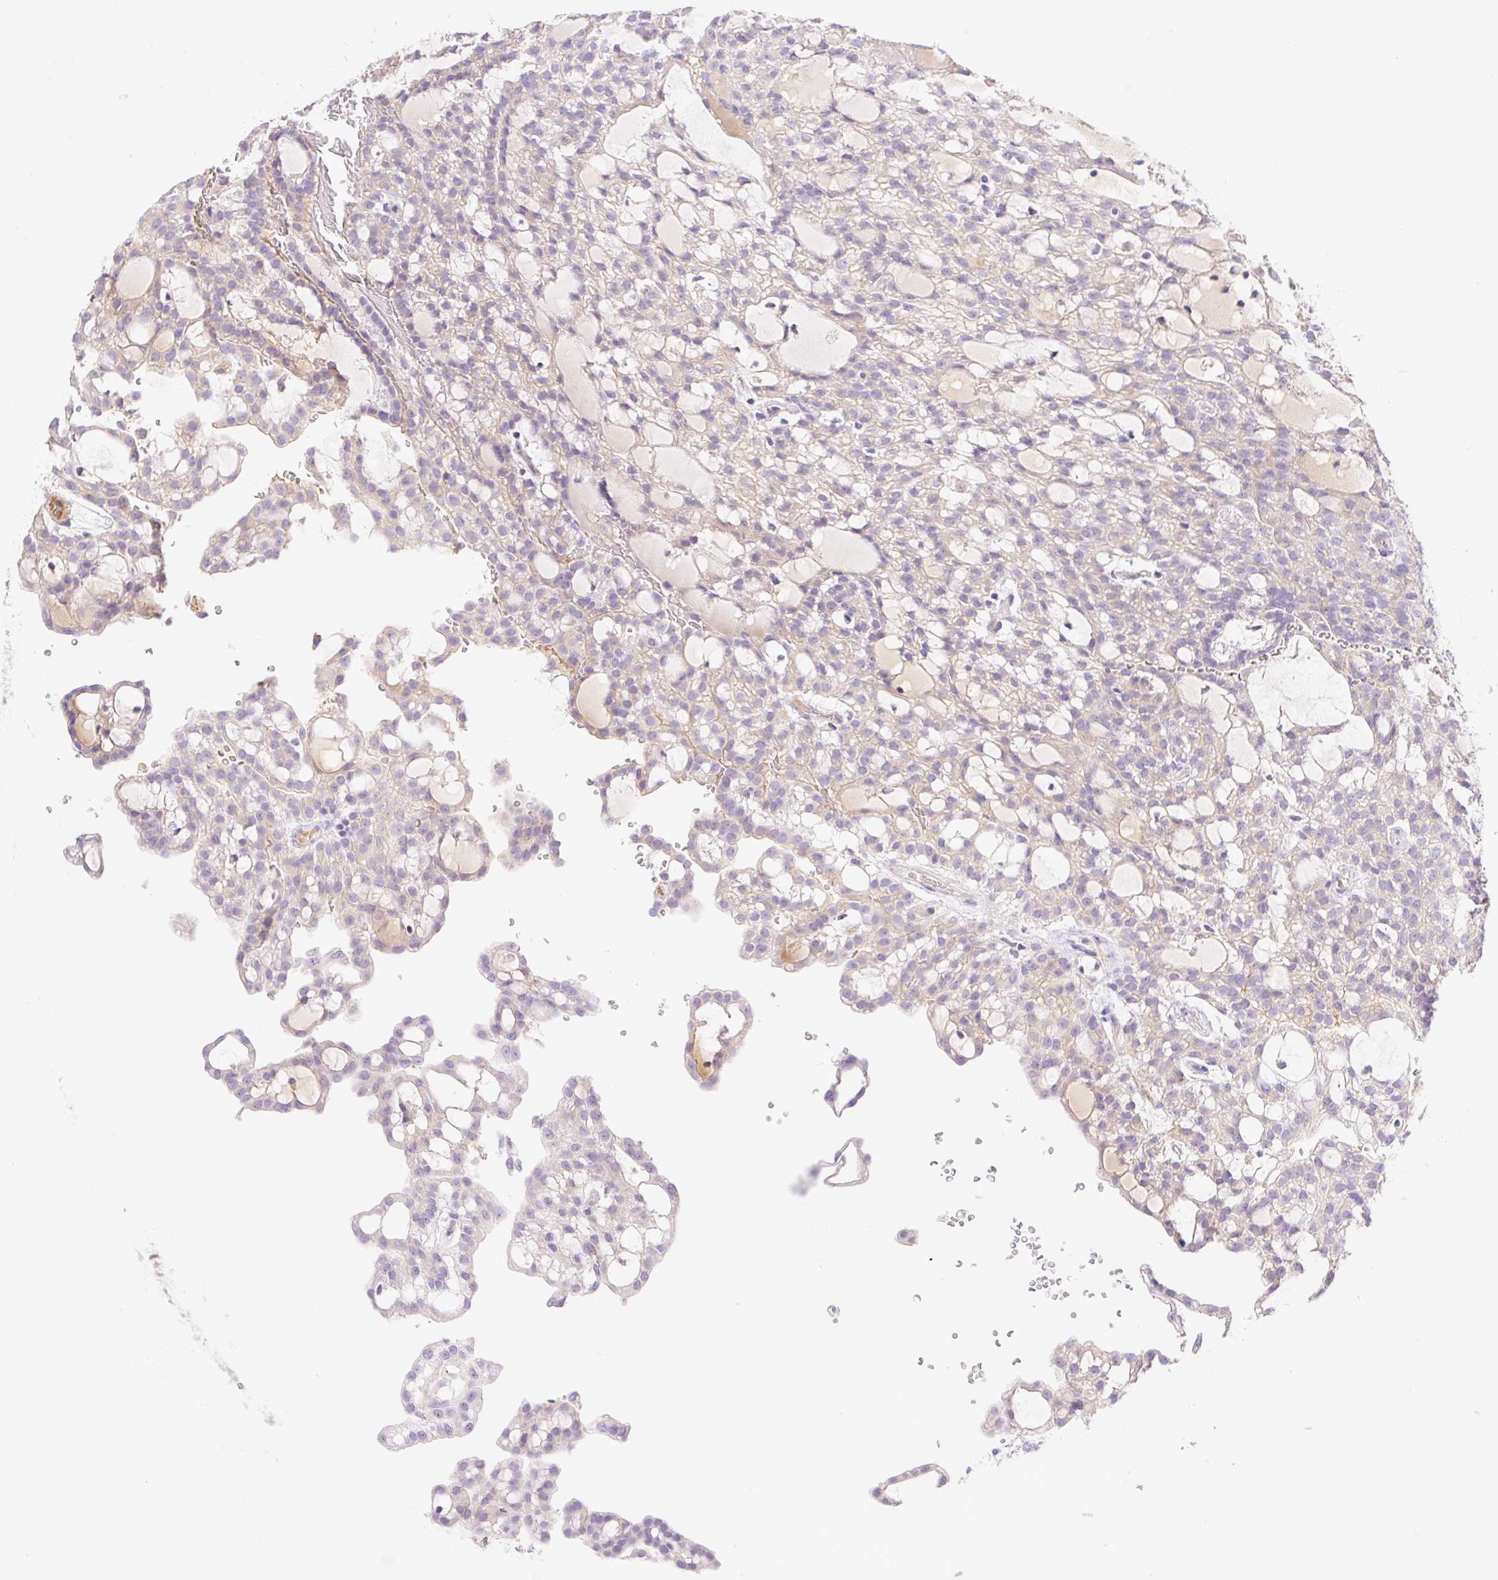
{"staining": {"intensity": "negative", "quantity": "none", "location": "none"}, "tissue": "renal cancer", "cell_type": "Tumor cells", "image_type": "cancer", "snomed": [{"axis": "morphology", "description": "Adenocarcinoma, NOS"}, {"axis": "topography", "description": "Kidney"}], "caption": "There is no significant positivity in tumor cells of renal cancer.", "gene": "DENND5A", "patient": {"sex": "male", "age": 63}}